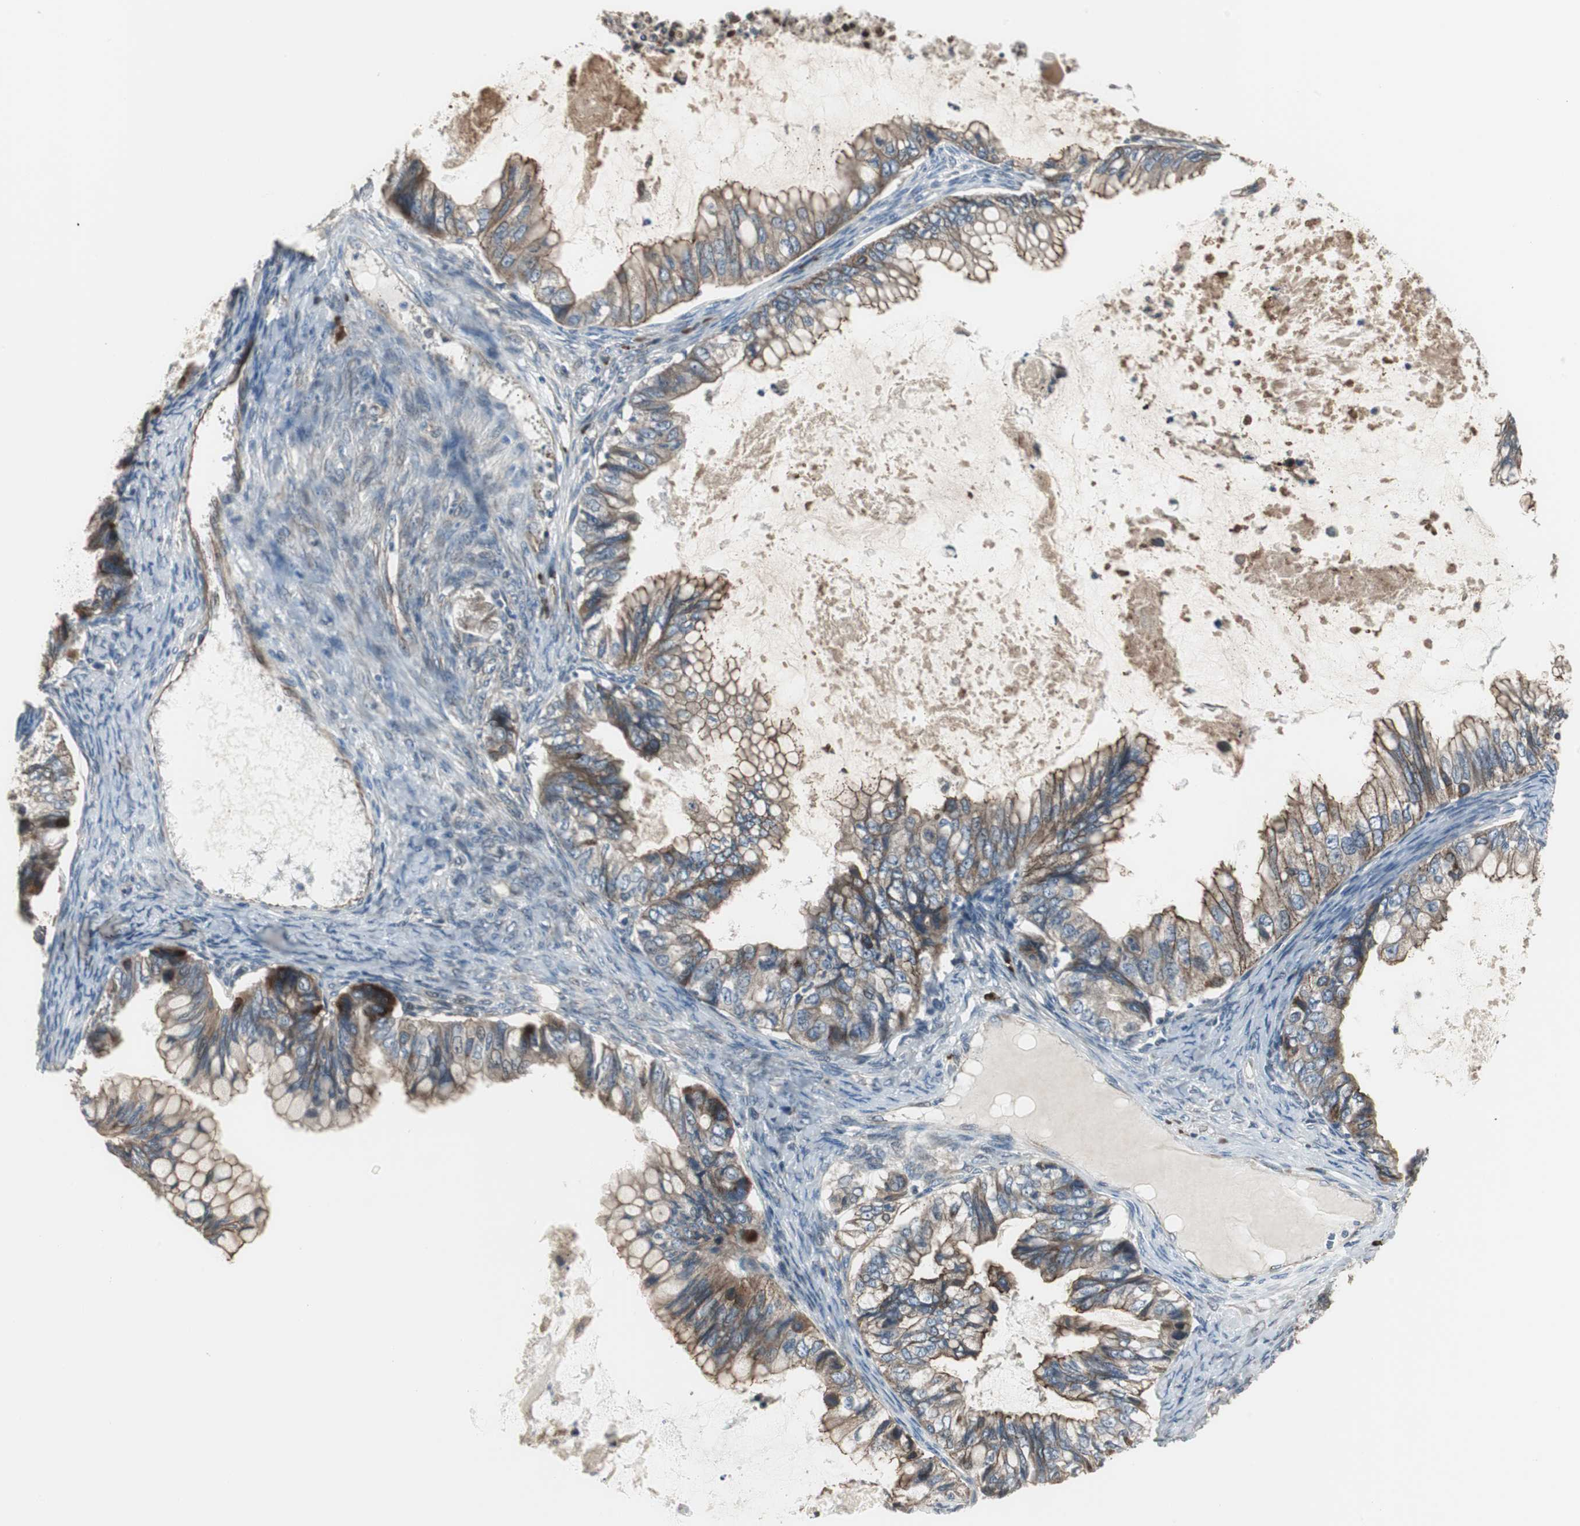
{"staining": {"intensity": "moderate", "quantity": ">75%", "location": "cytoplasmic/membranous"}, "tissue": "ovarian cancer", "cell_type": "Tumor cells", "image_type": "cancer", "snomed": [{"axis": "morphology", "description": "Cystadenocarcinoma, mucinous, NOS"}, {"axis": "topography", "description": "Ovary"}], "caption": "Ovarian cancer was stained to show a protein in brown. There is medium levels of moderate cytoplasmic/membranous expression in approximately >75% of tumor cells.", "gene": "CHP1", "patient": {"sex": "female", "age": 80}}